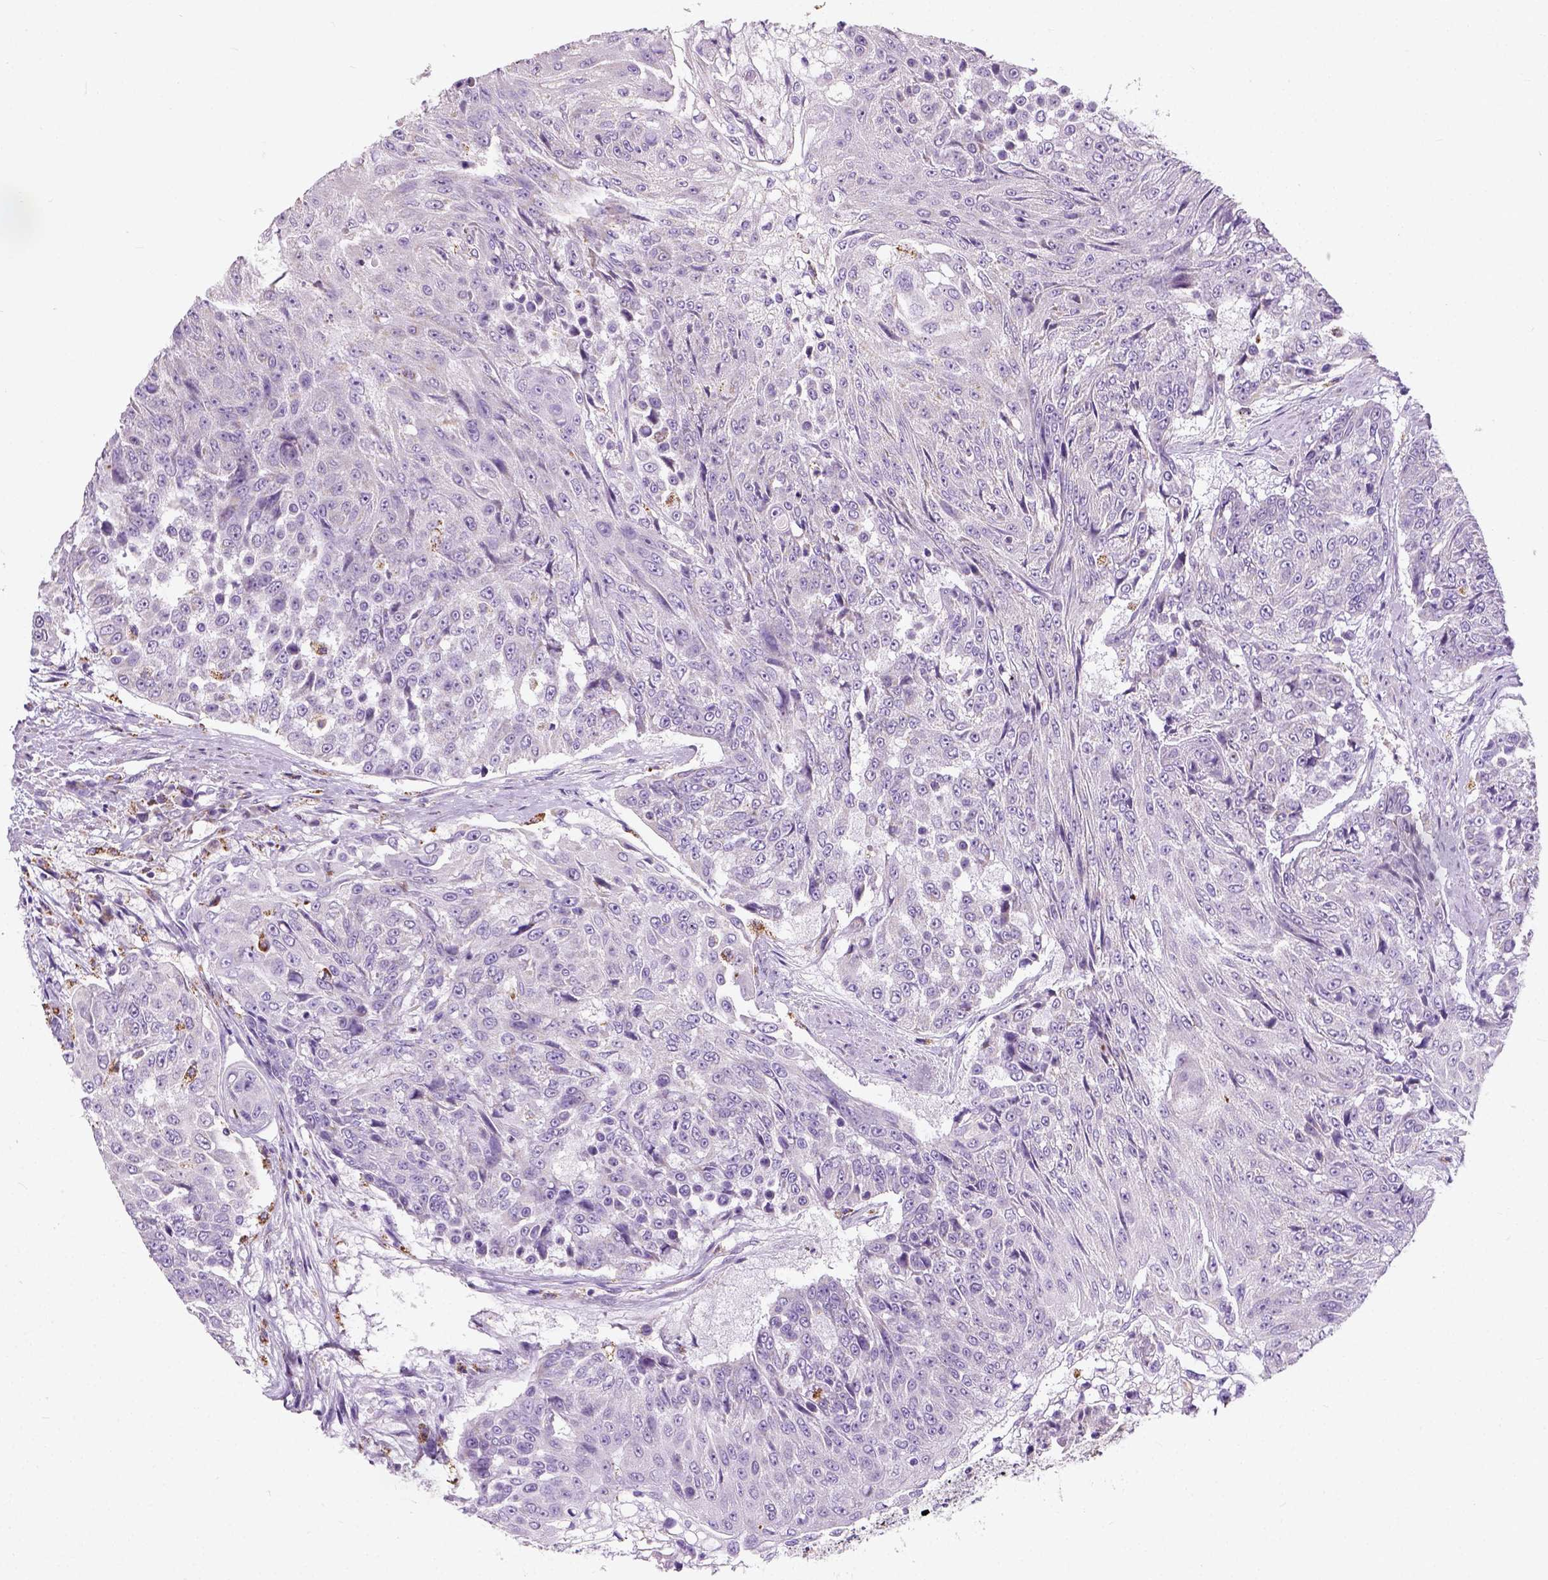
{"staining": {"intensity": "negative", "quantity": "none", "location": "none"}, "tissue": "urothelial cancer", "cell_type": "Tumor cells", "image_type": "cancer", "snomed": [{"axis": "morphology", "description": "Urothelial carcinoma, High grade"}, {"axis": "topography", "description": "Urinary bladder"}], "caption": "Human urothelial carcinoma (high-grade) stained for a protein using immunohistochemistry reveals no positivity in tumor cells.", "gene": "CHODL", "patient": {"sex": "female", "age": 63}}